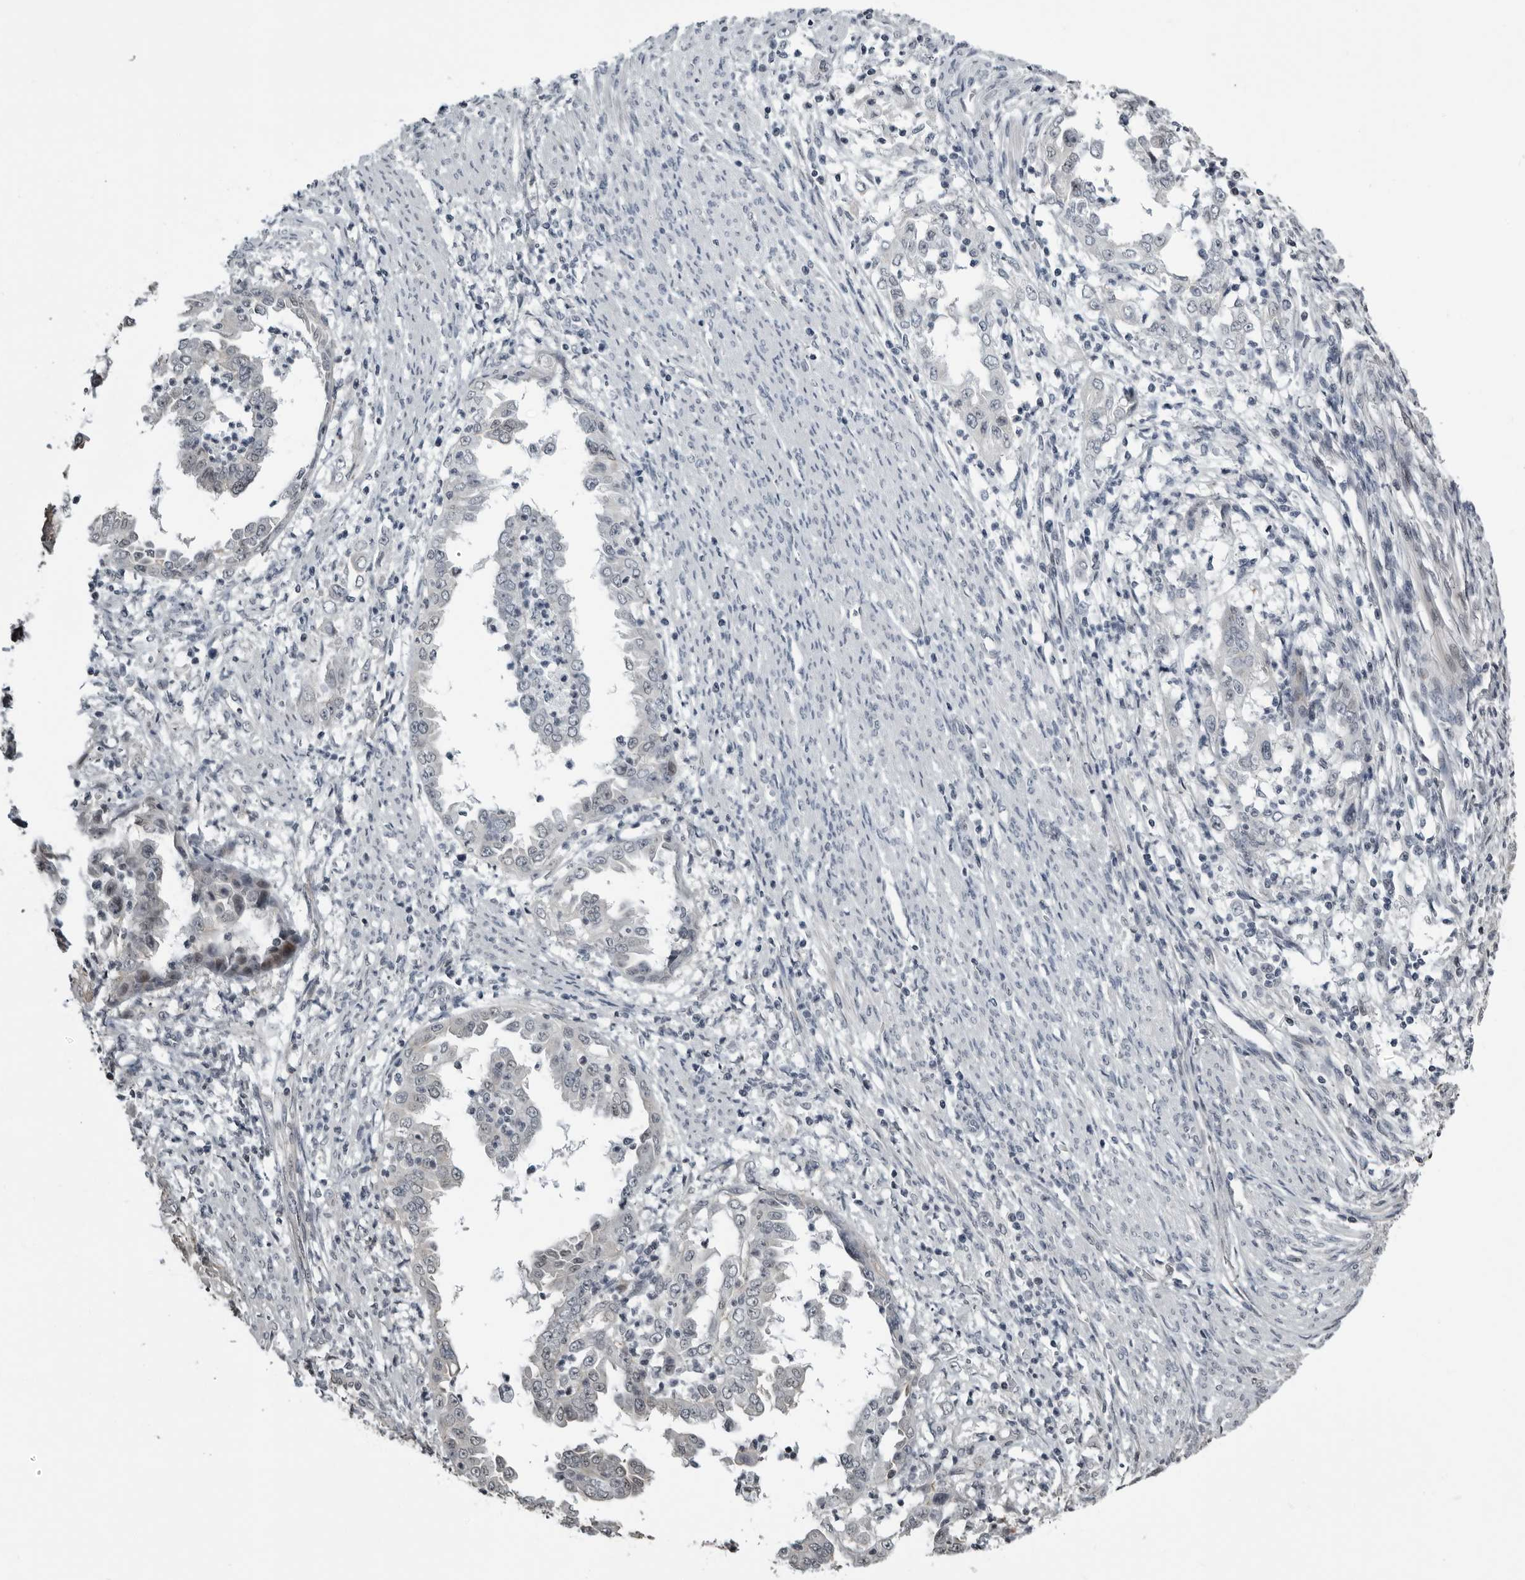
{"staining": {"intensity": "negative", "quantity": "none", "location": "none"}, "tissue": "endometrial cancer", "cell_type": "Tumor cells", "image_type": "cancer", "snomed": [{"axis": "morphology", "description": "Adenocarcinoma, NOS"}, {"axis": "topography", "description": "Endometrium"}], "caption": "IHC histopathology image of neoplastic tissue: human endometrial cancer stained with DAB exhibits no significant protein expression in tumor cells.", "gene": "PRRX2", "patient": {"sex": "female", "age": 85}}